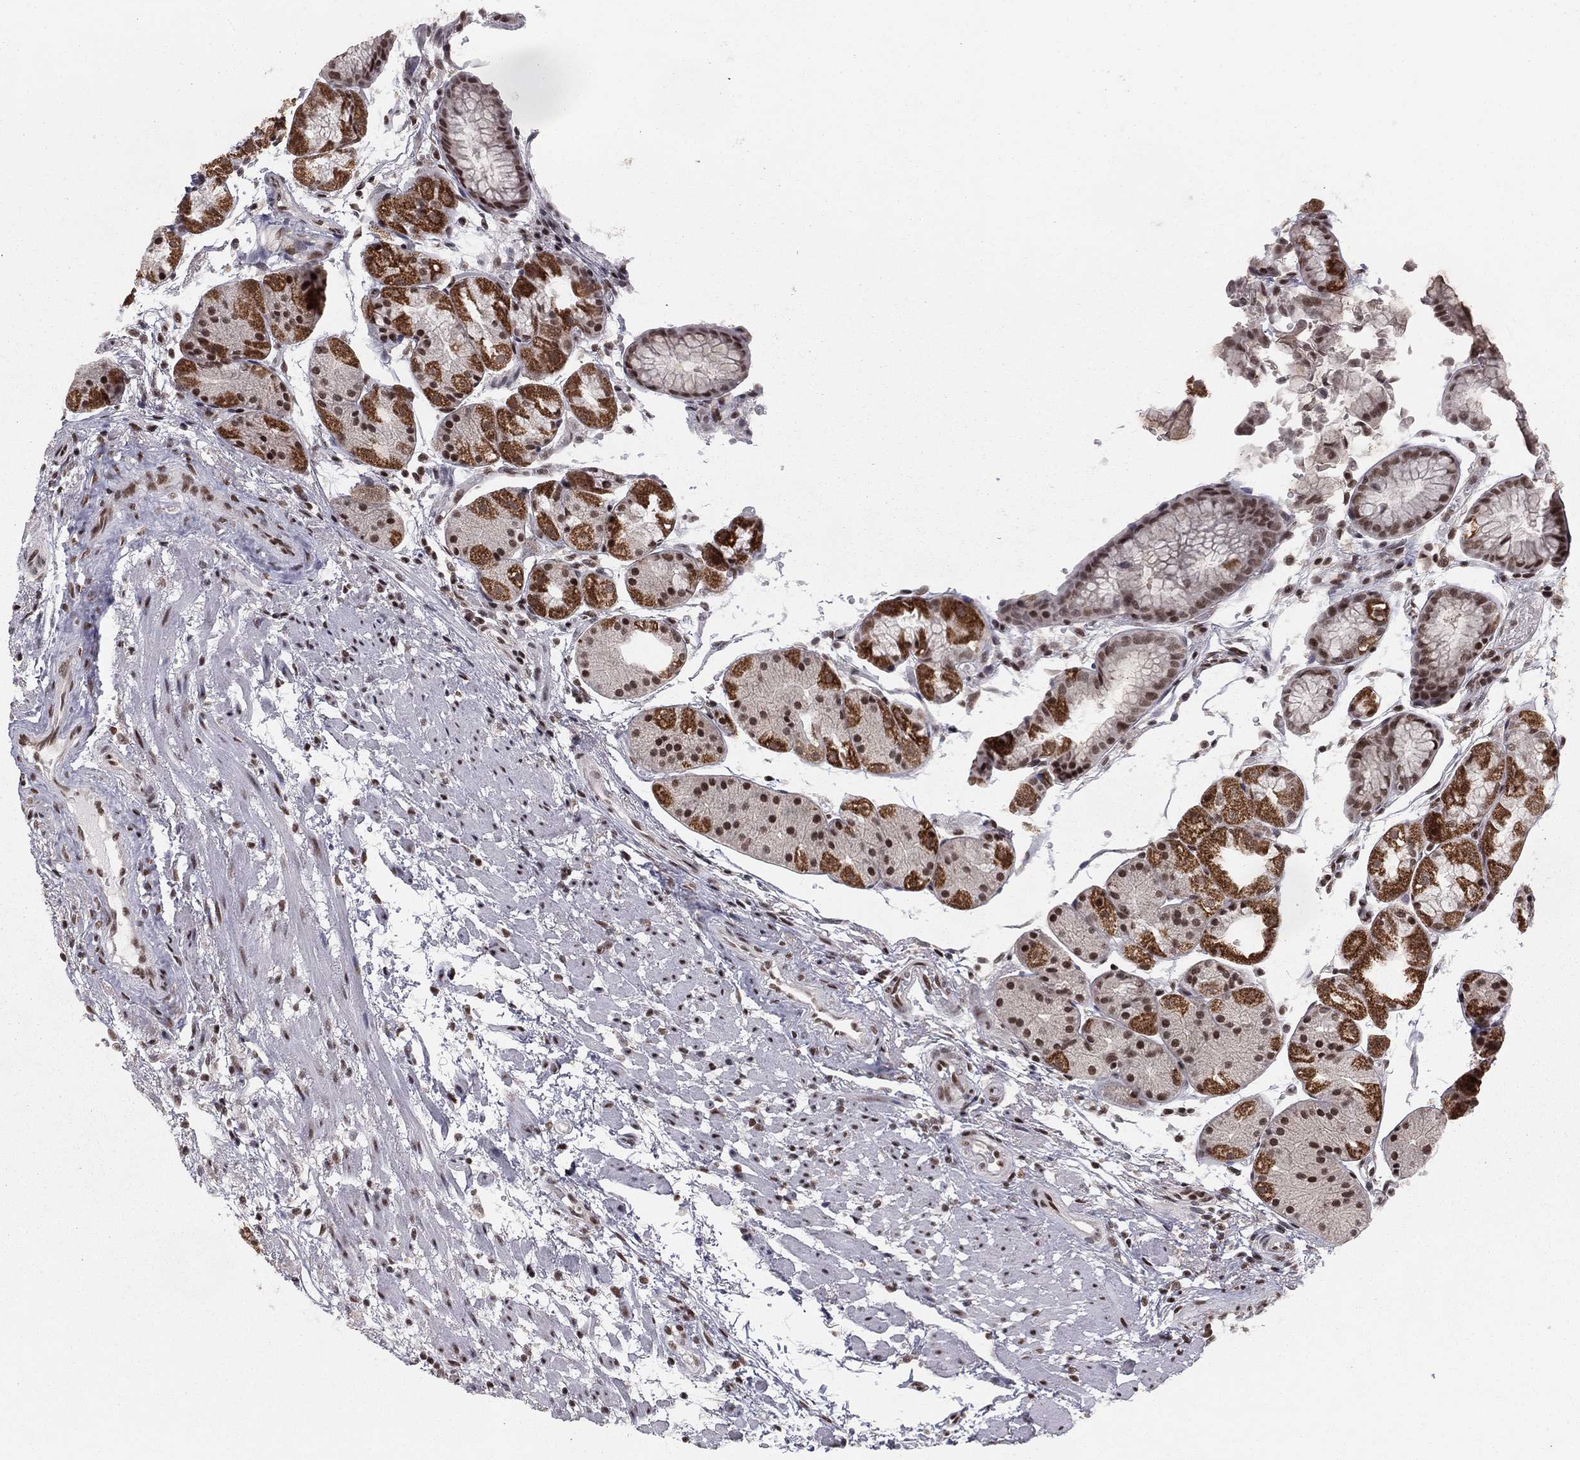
{"staining": {"intensity": "strong", "quantity": "<25%", "location": "cytoplasmic/membranous,nuclear"}, "tissue": "stomach", "cell_type": "Glandular cells", "image_type": "normal", "snomed": [{"axis": "morphology", "description": "Normal tissue, NOS"}, {"axis": "topography", "description": "Stomach, upper"}], "caption": "IHC (DAB) staining of normal human stomach reveals strong cytoplasmic/membranous,nuclear protein expression in approximately <25% of glandular cells. The staining was performed using DAB to visualize the protein expression in brown, while the nuclei were stained in blue with hematoxylin (Magnification: 20x).", "gene": "NFYB", "patient": {"sex": "male", "age": 72}}